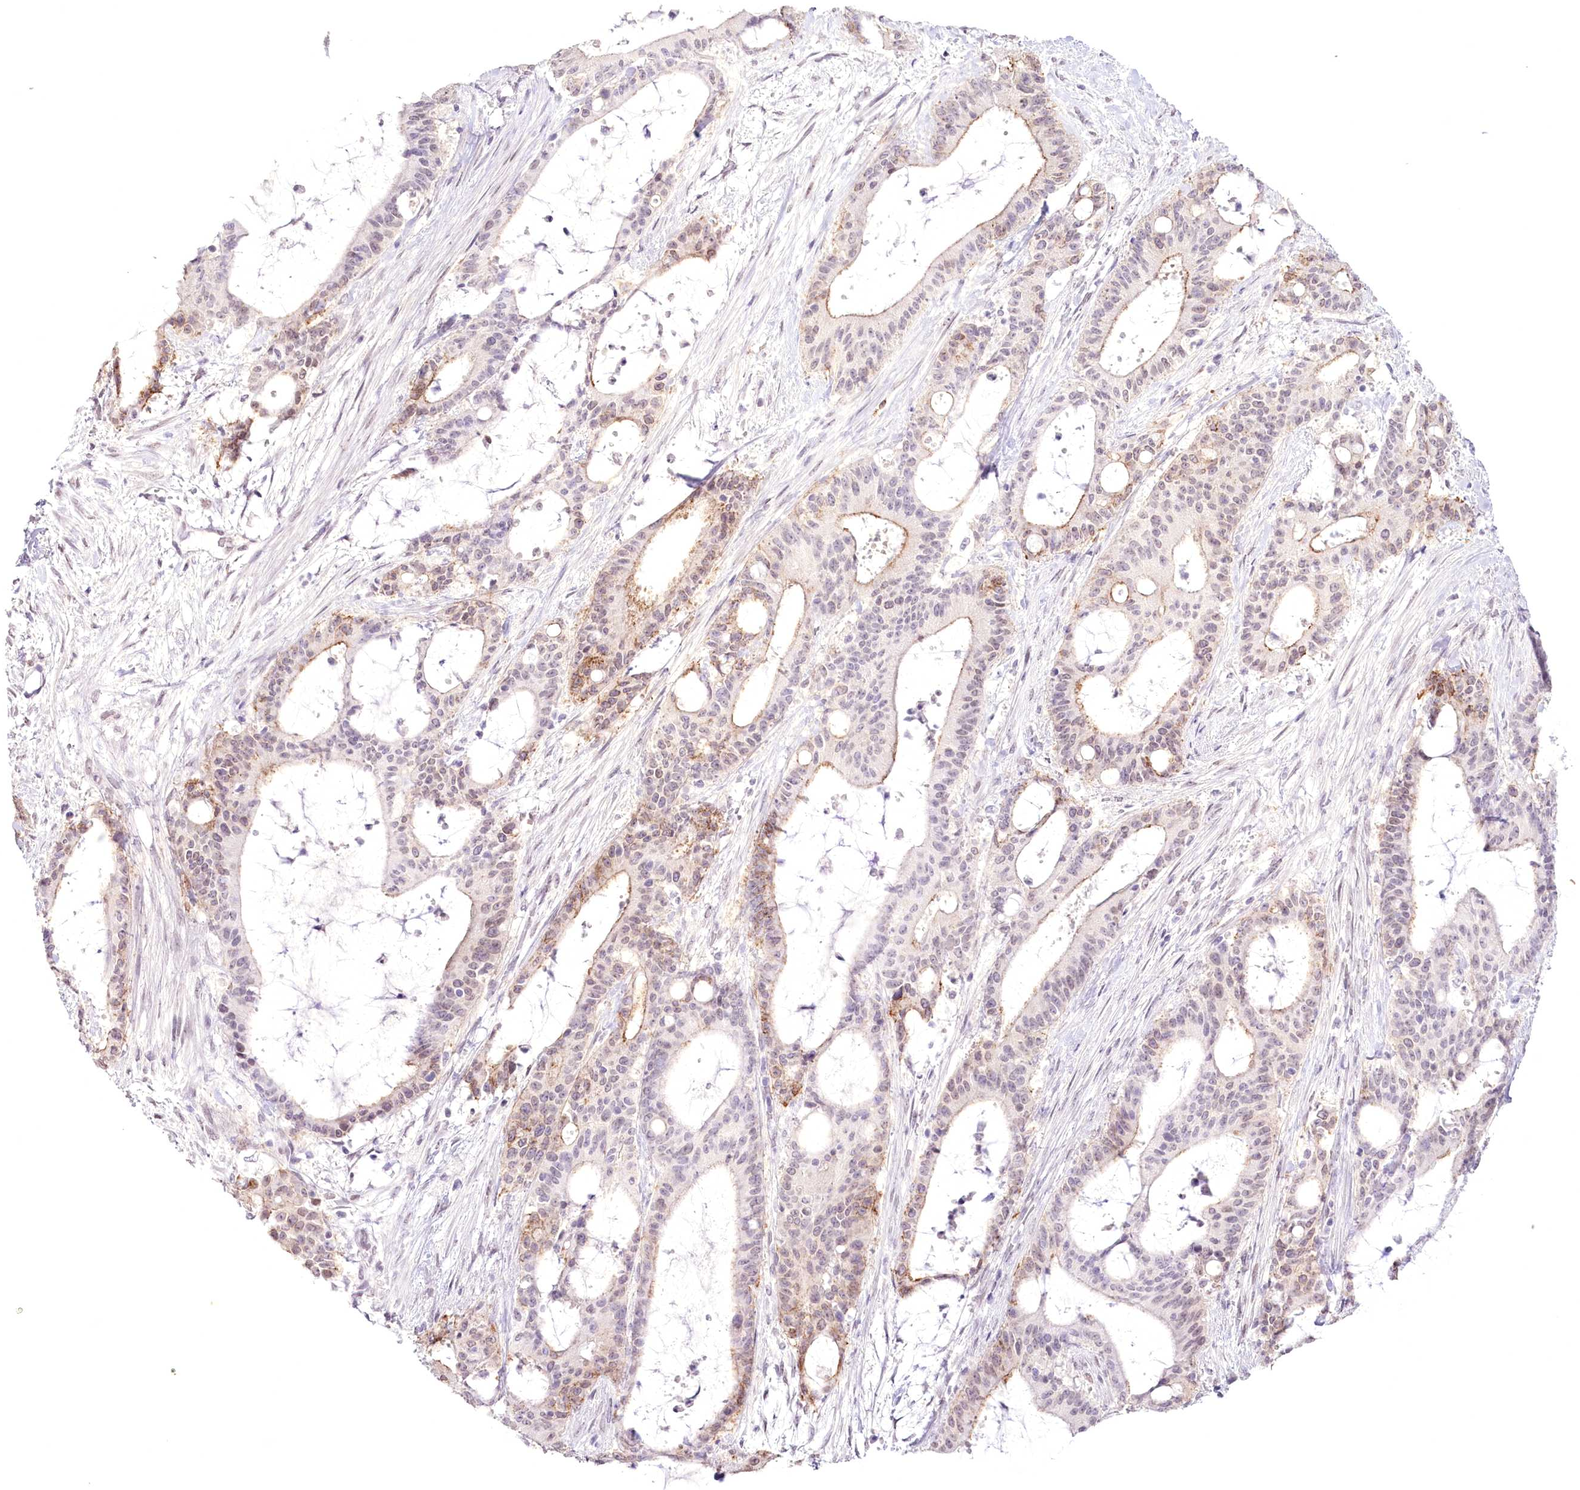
{"staining": {"intensity": "moderate", "quantity": "<25%", "location": "cytoplasmic/membranous"}, "tissue": "liver cancer", "cell_type": "Tumor cells", "image_type": "cancer", "snomed": [{"axis": "morphology", "description": "Normal tissue, NOS"}, {"axis": "morphology", "description": "Cholangiocarcinoma"}, {"axis": "topography", "description": "Liver"}, {"axis": "topography", "description": "Peripheral nerve tissue"}], "caption": "Immunohistochemical staining of cholangiocarcinoma (liver) demonstrates moderate cytoplasmic/membranous protein staining in approximately <25% of tumor cells. (IHC, brightfield microscopy, high magnification).", "gene": "SLC39A10", "patient": {"sex": "female", "age": 73}}